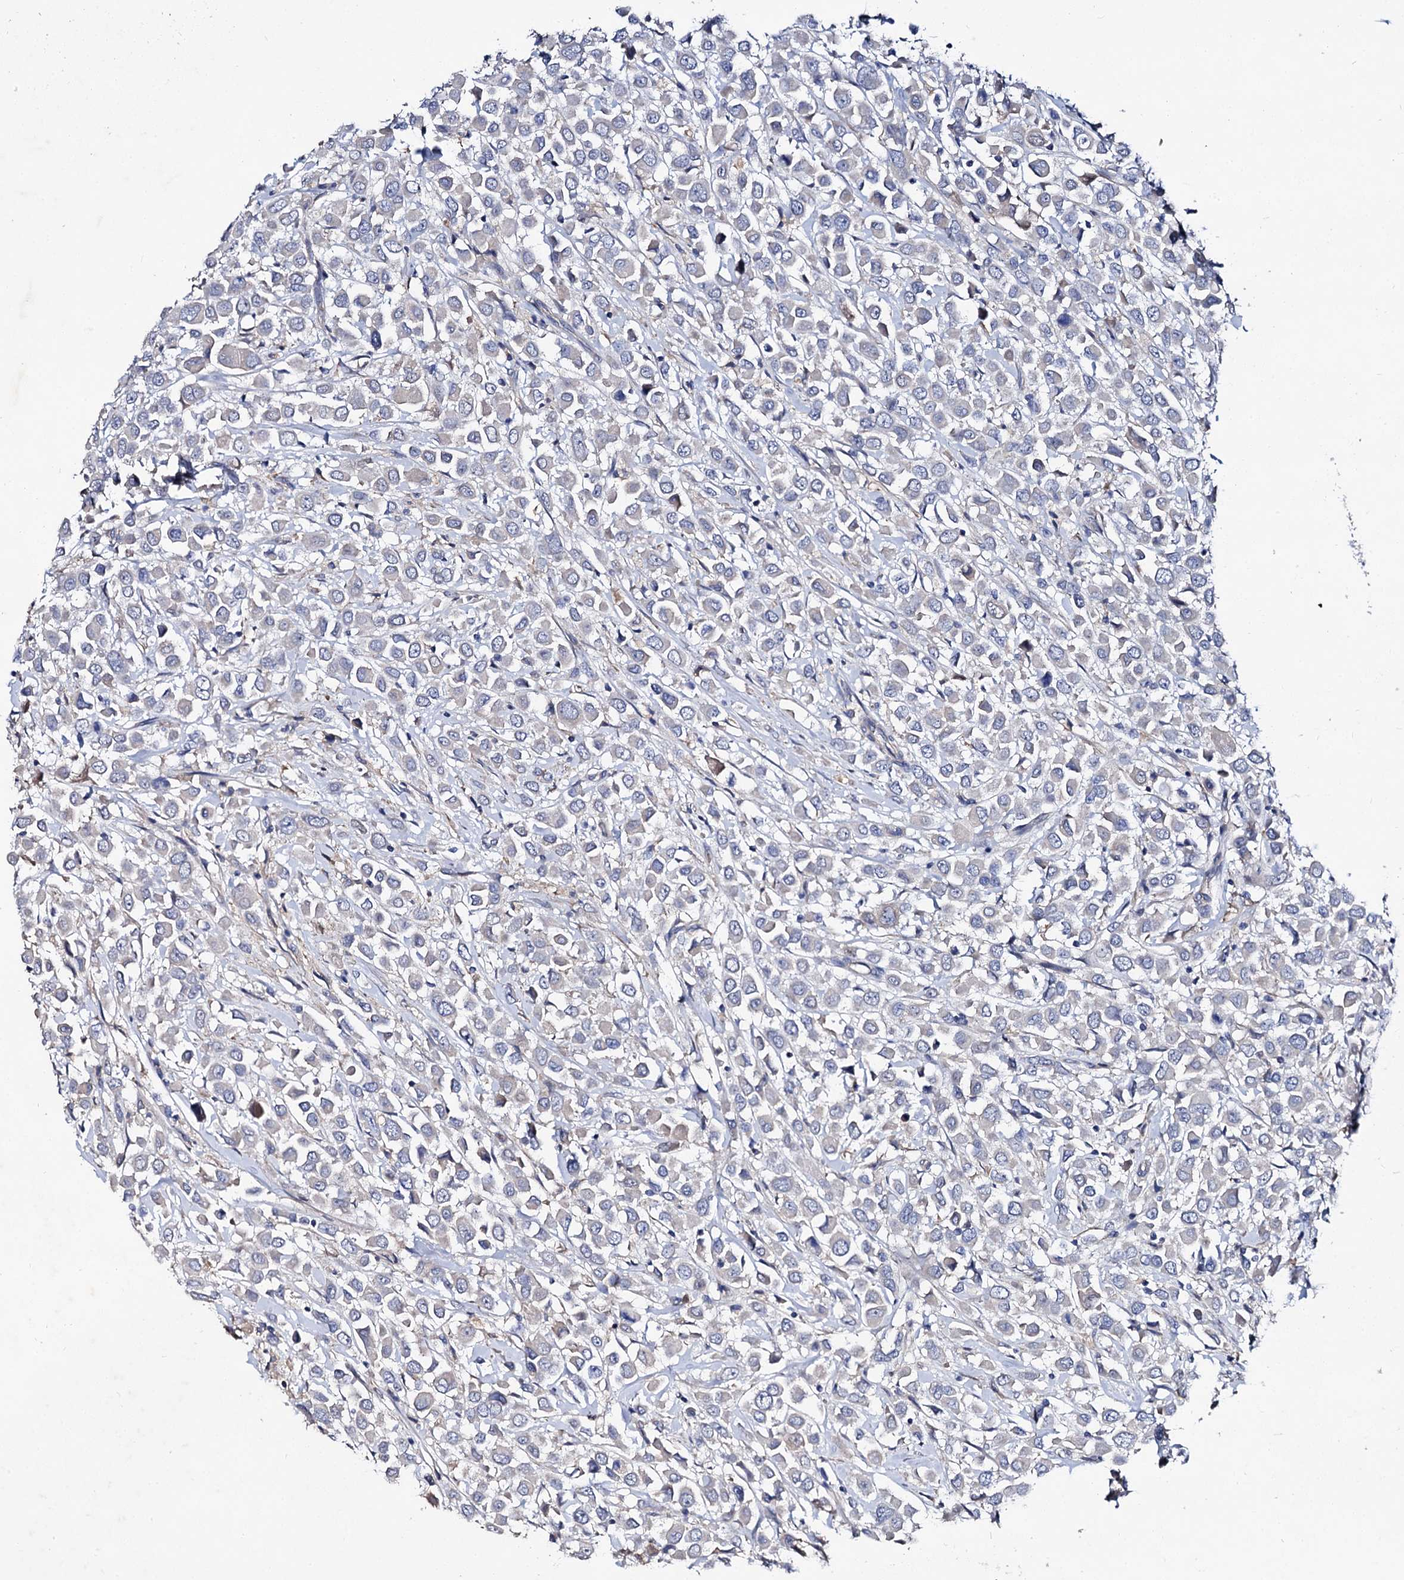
{"staining": {"intensity": "negative", "quantity": "none", "location": "none"}, "tissue": "breast cancer", "cell_type": "Tumor cells", "image_type": "cancer", "snomed": [{"axis": "morphology", "description": "Duct carcinoma"}, {"axis": "topography", "description": "Breast"}], "caption": "Immunohistochemistry (IHC) micrograph of neoplastic tissue: breast intraductal carcinoma stained with DAB exhibits no significant protein expression in tumor cells.", "gene": "HVCN1", "patient": {"sex": "female", "age": 61}}